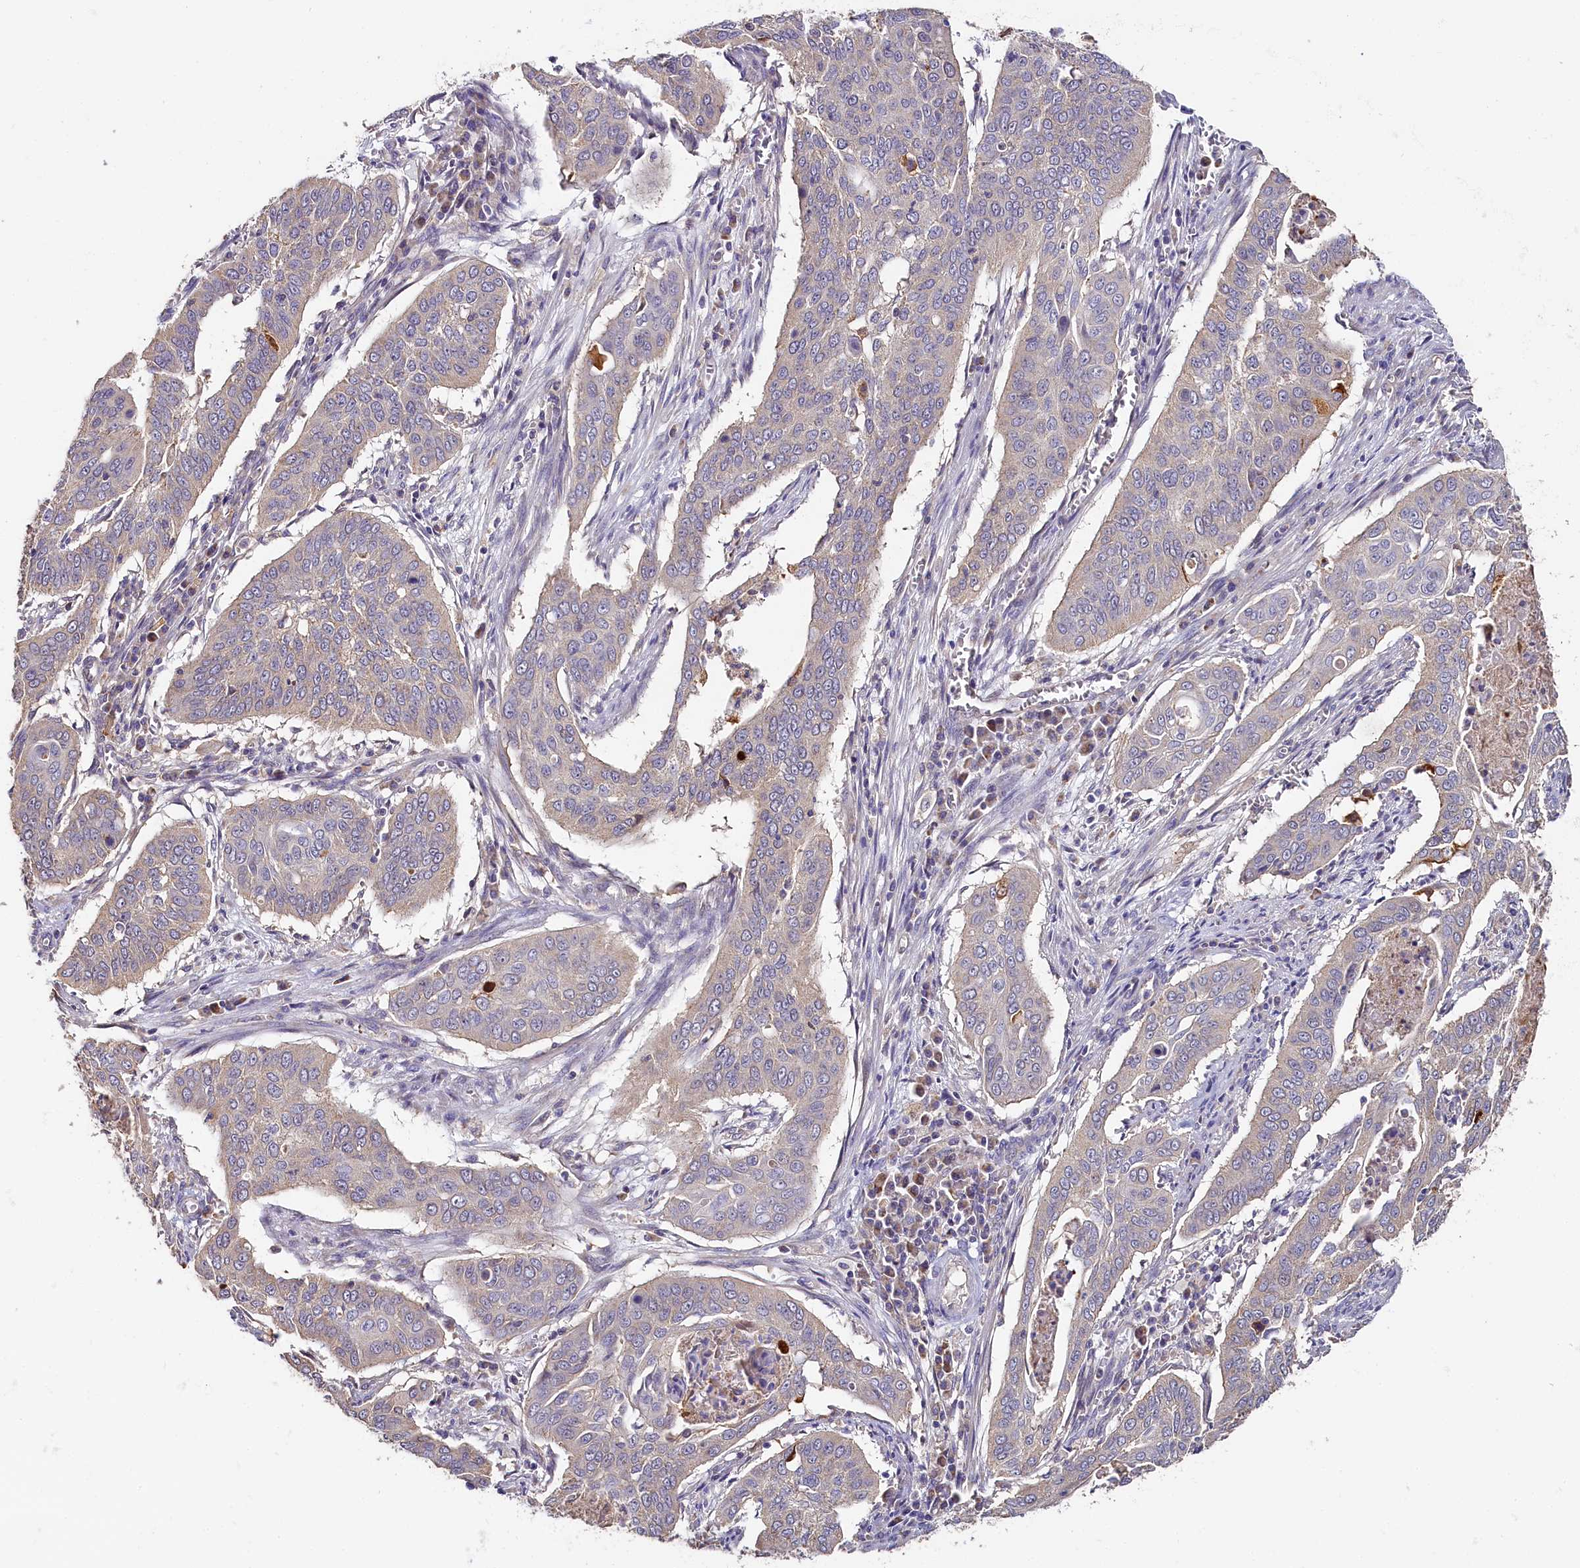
{"staining": {"intensity": "negative", "quantity": "none", "location": "none"}, "tissue": "cervical cancer", "cell_type": "Tumor cells", "image_type": "cancer", "snomed": [{"axis": "morphology", "description": "Squamous cell carcinoma, NOS"}, {"axis": "topography", "description": "Cervix"}], "caption": "A high-resolution micrograph shows immunohistochemistry (IHC) staining of cervical cancer (squamous cell carcinoma), which displays no significant positivity in tumor cells.", "gene": "KATNB1", "patient": {"sex": "female", "age": 39}}